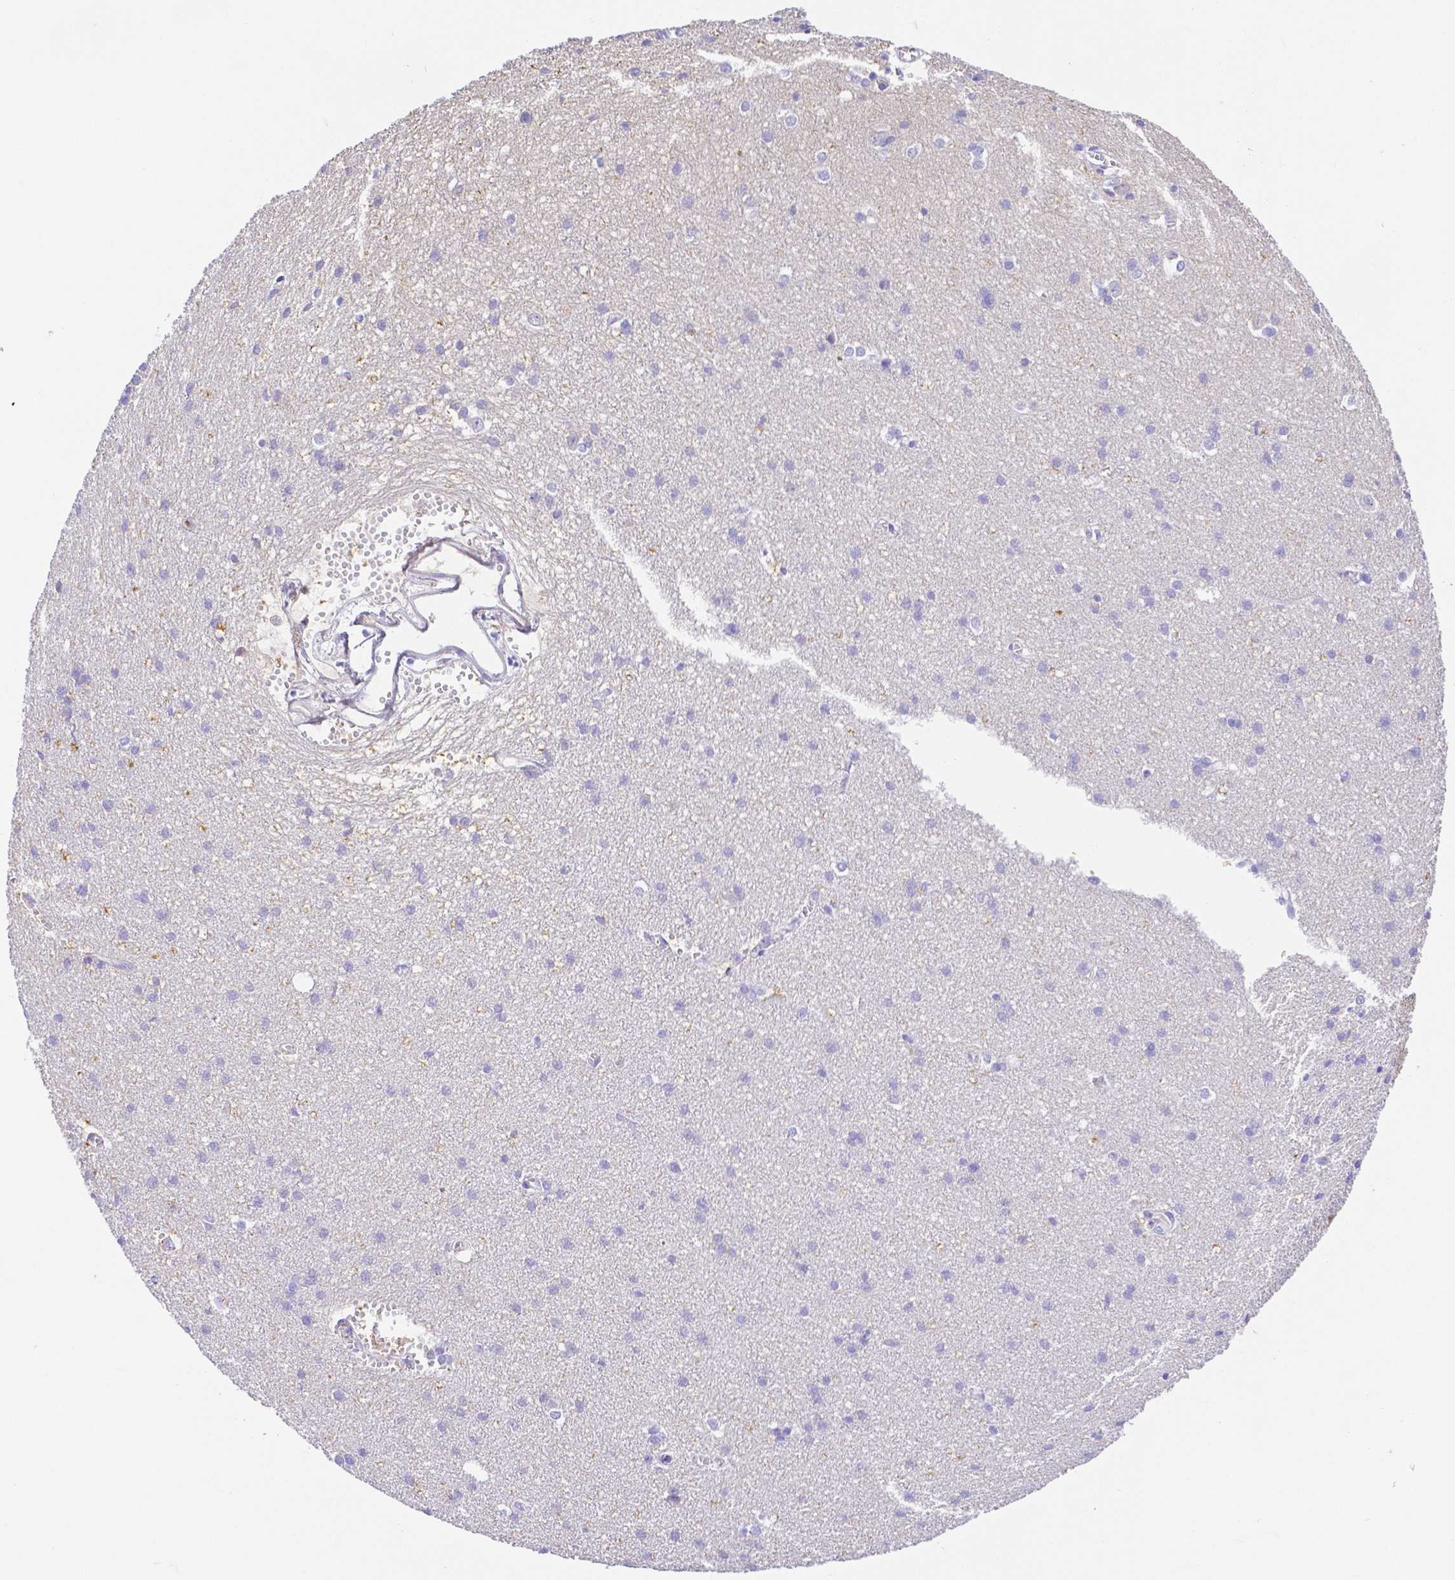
{"staining": {"intensity": "negative", "quantity": "none", "location": "none"}, "tissue": "cerebral cortex", "cell_type": "Endothelial cells", "image_type": "normal", "snomed": [{"axis": "morphology", "description": "Normal tissue, NOS"}, {"axis": "topography", "description": "Cerebral cortex"}], "caption": "The histopathology image demonstrates no staining of endothelial cells in benign cerebral cortex.", "gene": "SMR3A", "patient": {"sex": "male", "age": 37}}